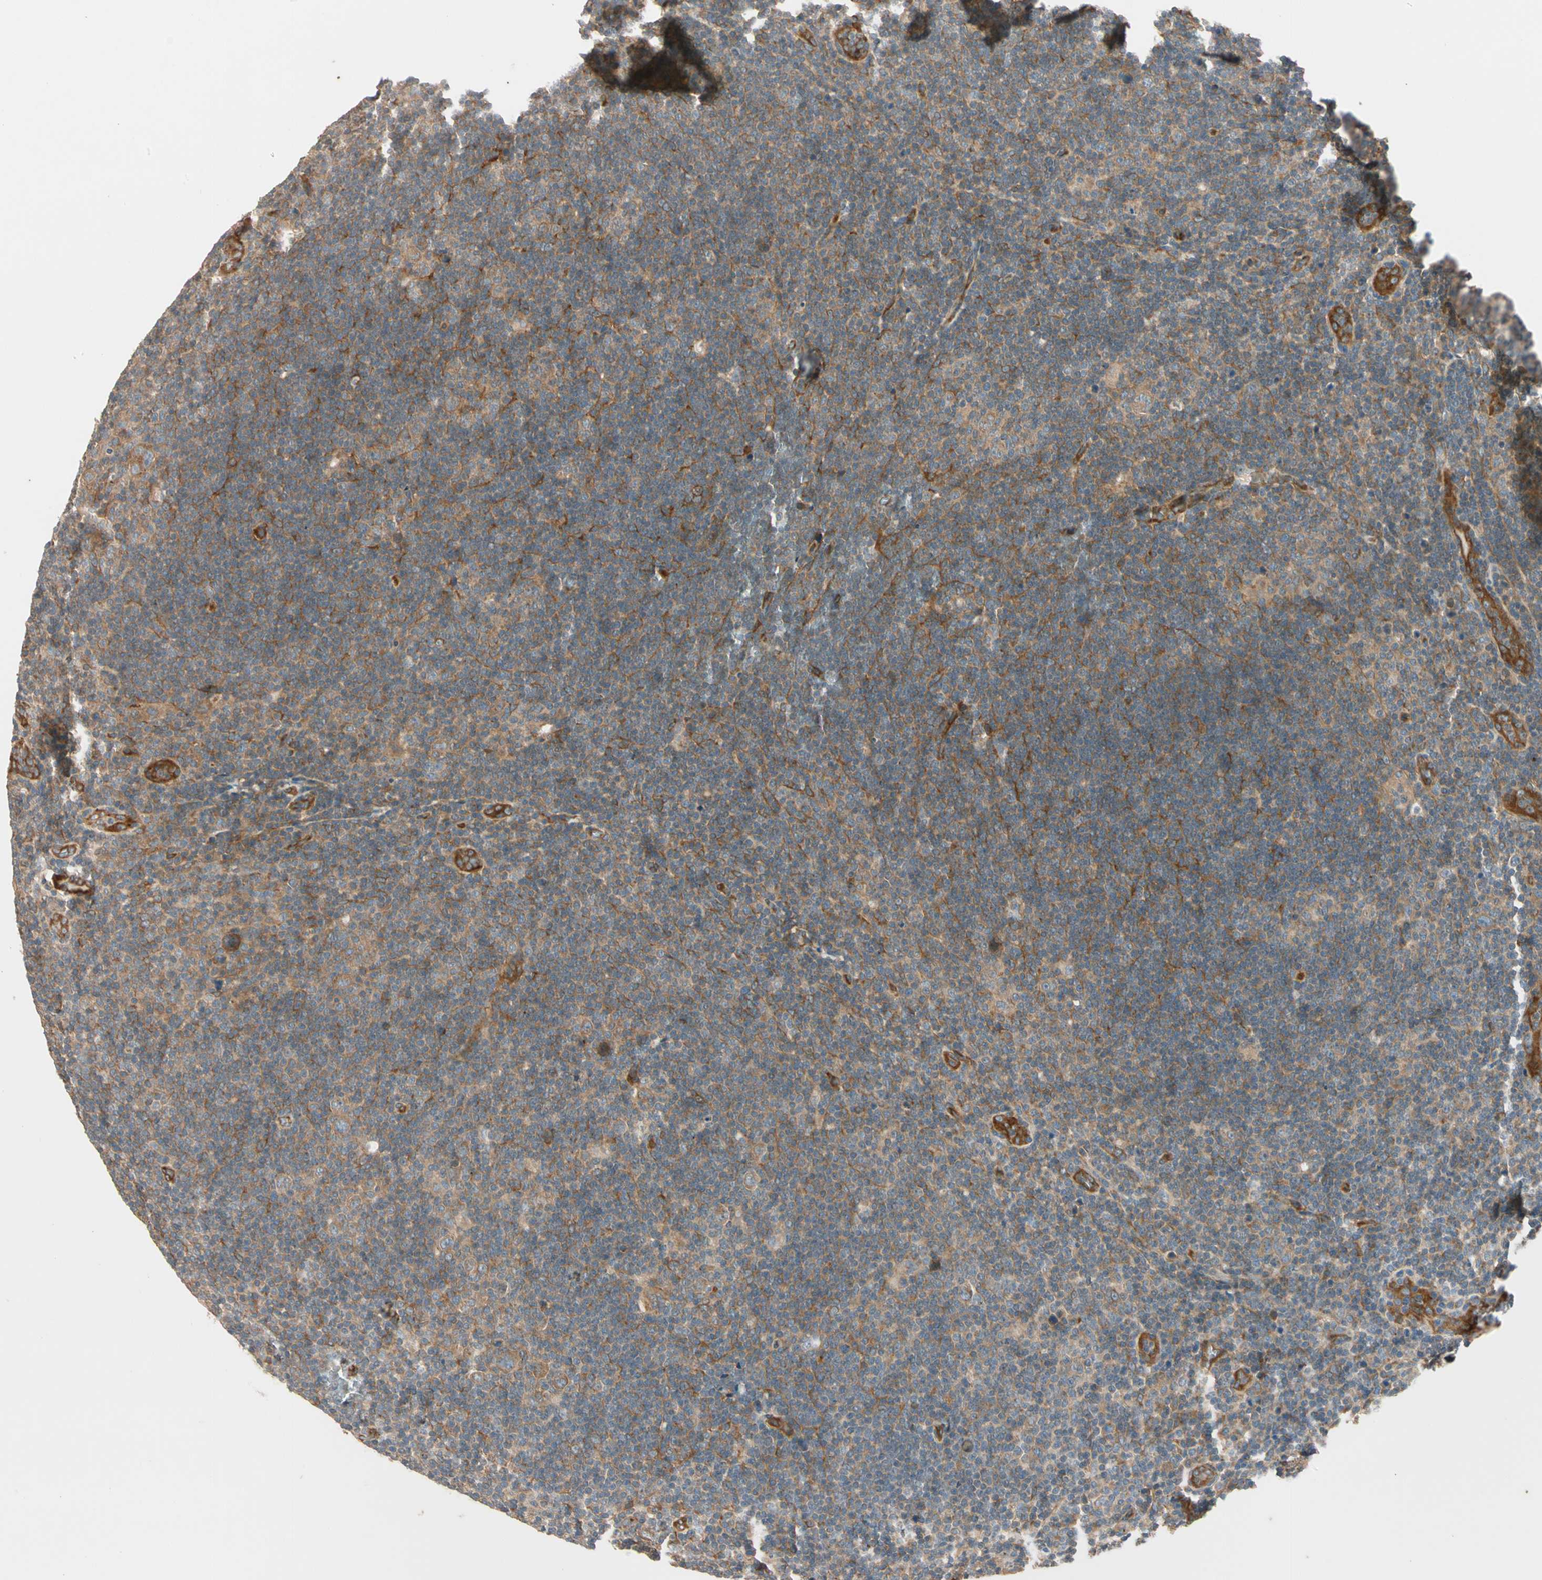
{"staining": {"intensity": "moderate", "quantity": ">75%", "location": "cytoplasmic/membranous"}, "tissue": "lymphoma", "cell_type": "Tumor cells", "image_type": "cancer", "snomed": [{"axis": "morphology", "description": "Hodgkin's disease, NOS"}, {"axis": "topography", "description": "Lymph node"}], "caption": "An image showing moderate cytoplasmic/membranous expression in approximately >75% of tumor cells in Hodgkin's disease, as visualized by brown immunohistochemical staining.", "gene": "ROCK2", "patient": {"sex": "female", "age": 57}}